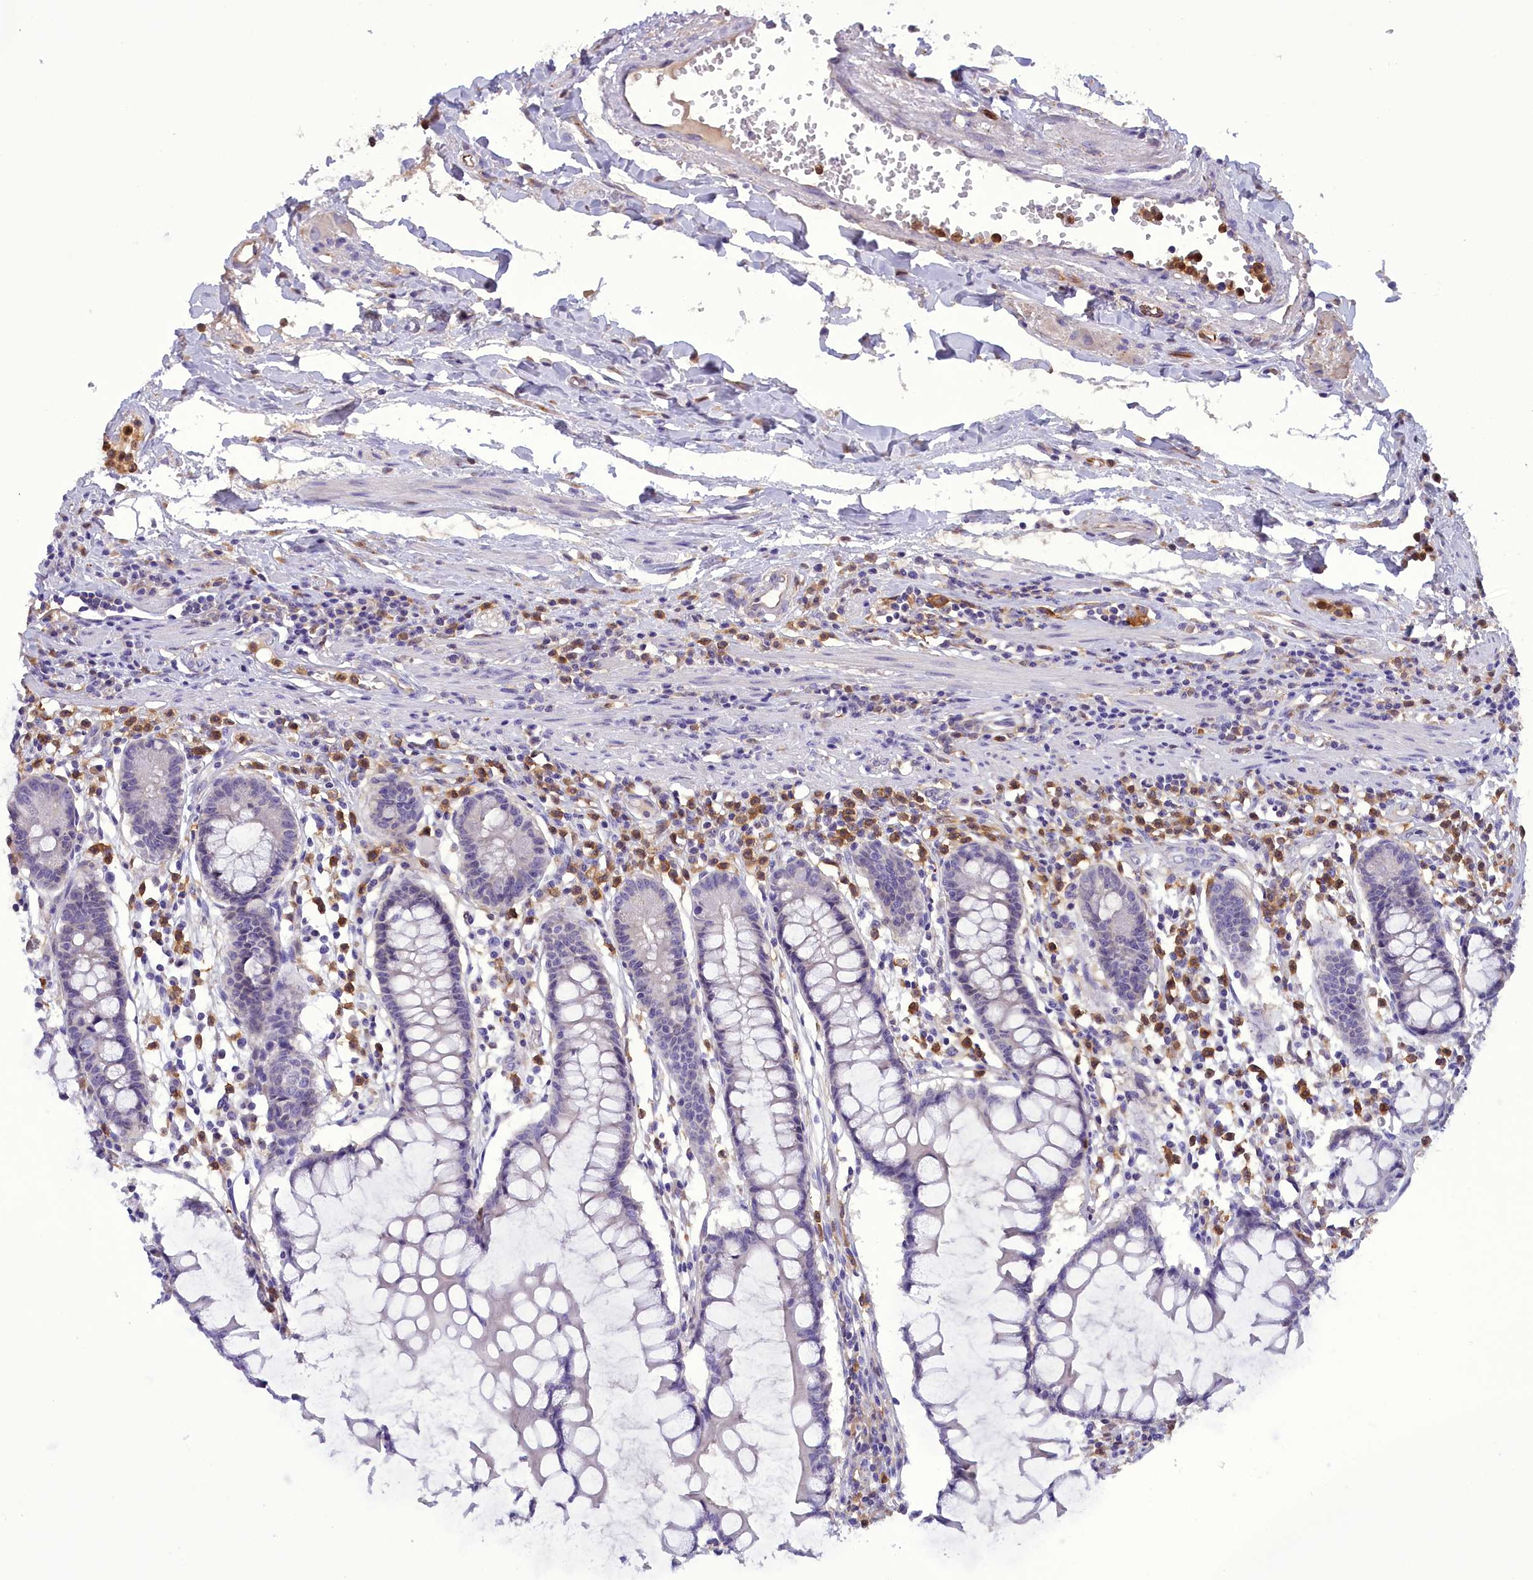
{"staining": {"intensity": "negative", "quantity": "none", "location": "none"}, "tissue": "colon", "cell_type": "Endothelial cells", "image_type": "normal", "snomed": [{"axis": "morphology", "description": "Normal tissue, NOS"}, {"axis": "morphology", "description": "Adenocarcinoma, NOS"}, {"axis": "topography", "description": "Colon"}], "caption": "Endothelial cells are negative for brown protein staining in normal colon. The staining is performed using DAB brown chromogen with nuclei counter-stained in using hematoxylin.", "gene": "FAM149B1", "patient": {"sex": "female", "age": 55}}